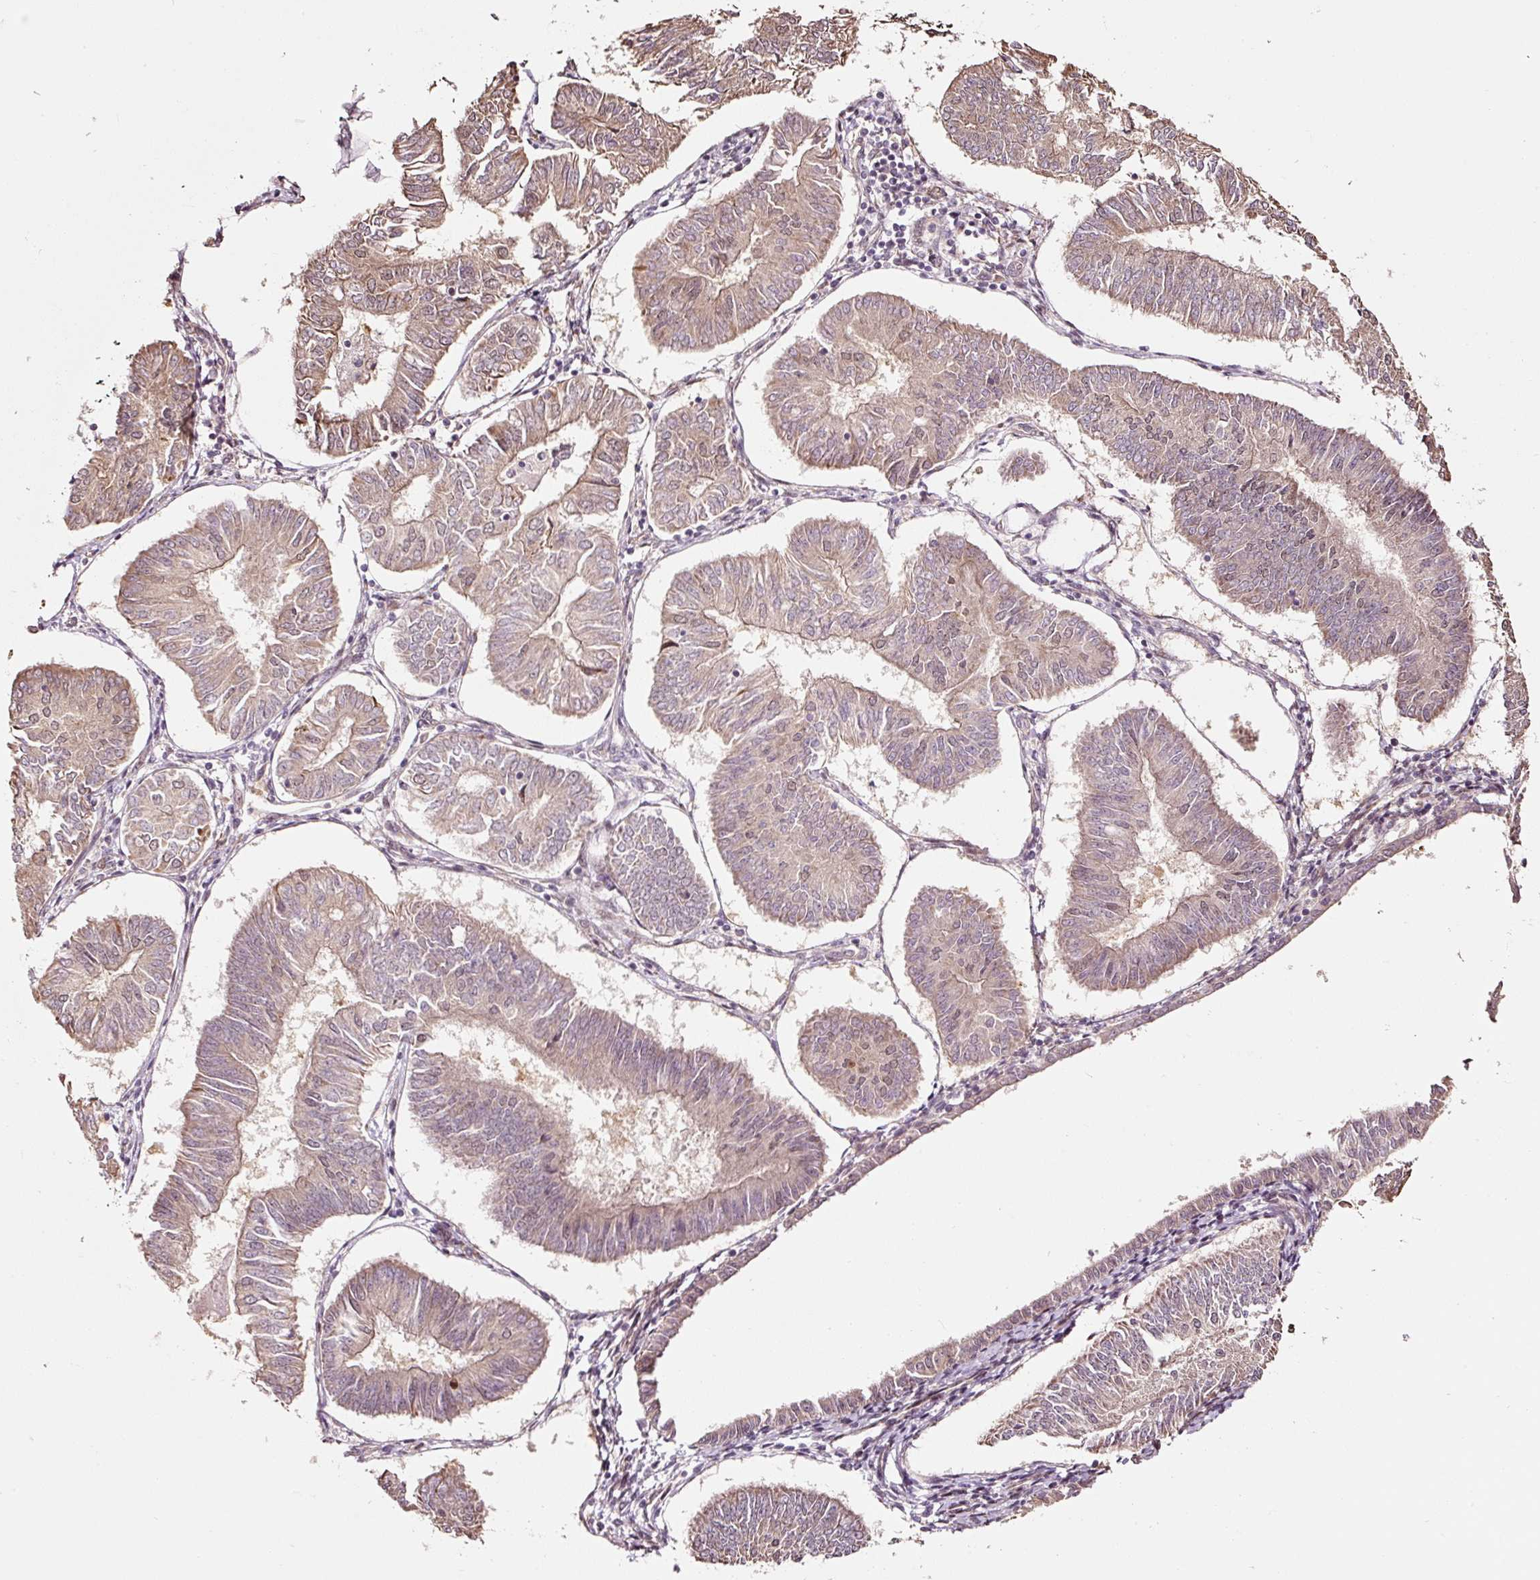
{"staining": {"intensity": "weak", "quantity": "25%-75%", "location": "cytoplasmic/membranous"}, "tissue": "endometrial cancer", "cell_type": "Tumor cells", "image_type": "cancer", "snomed": [{"axis": "morphology", "description": "Adenocarcinoma, NOS"}, {"axis": "topography", "description": "Endometrium"}], "caption": "A micrograph of human endometrial adenocarcinoma stained for a protein demonstrates weak cytoplasmic/membranous brown staining in tumor cells. Nuclei are stained in blue.", "gene": "ETF1", "patient": {"sex": "female", "age": 58}}